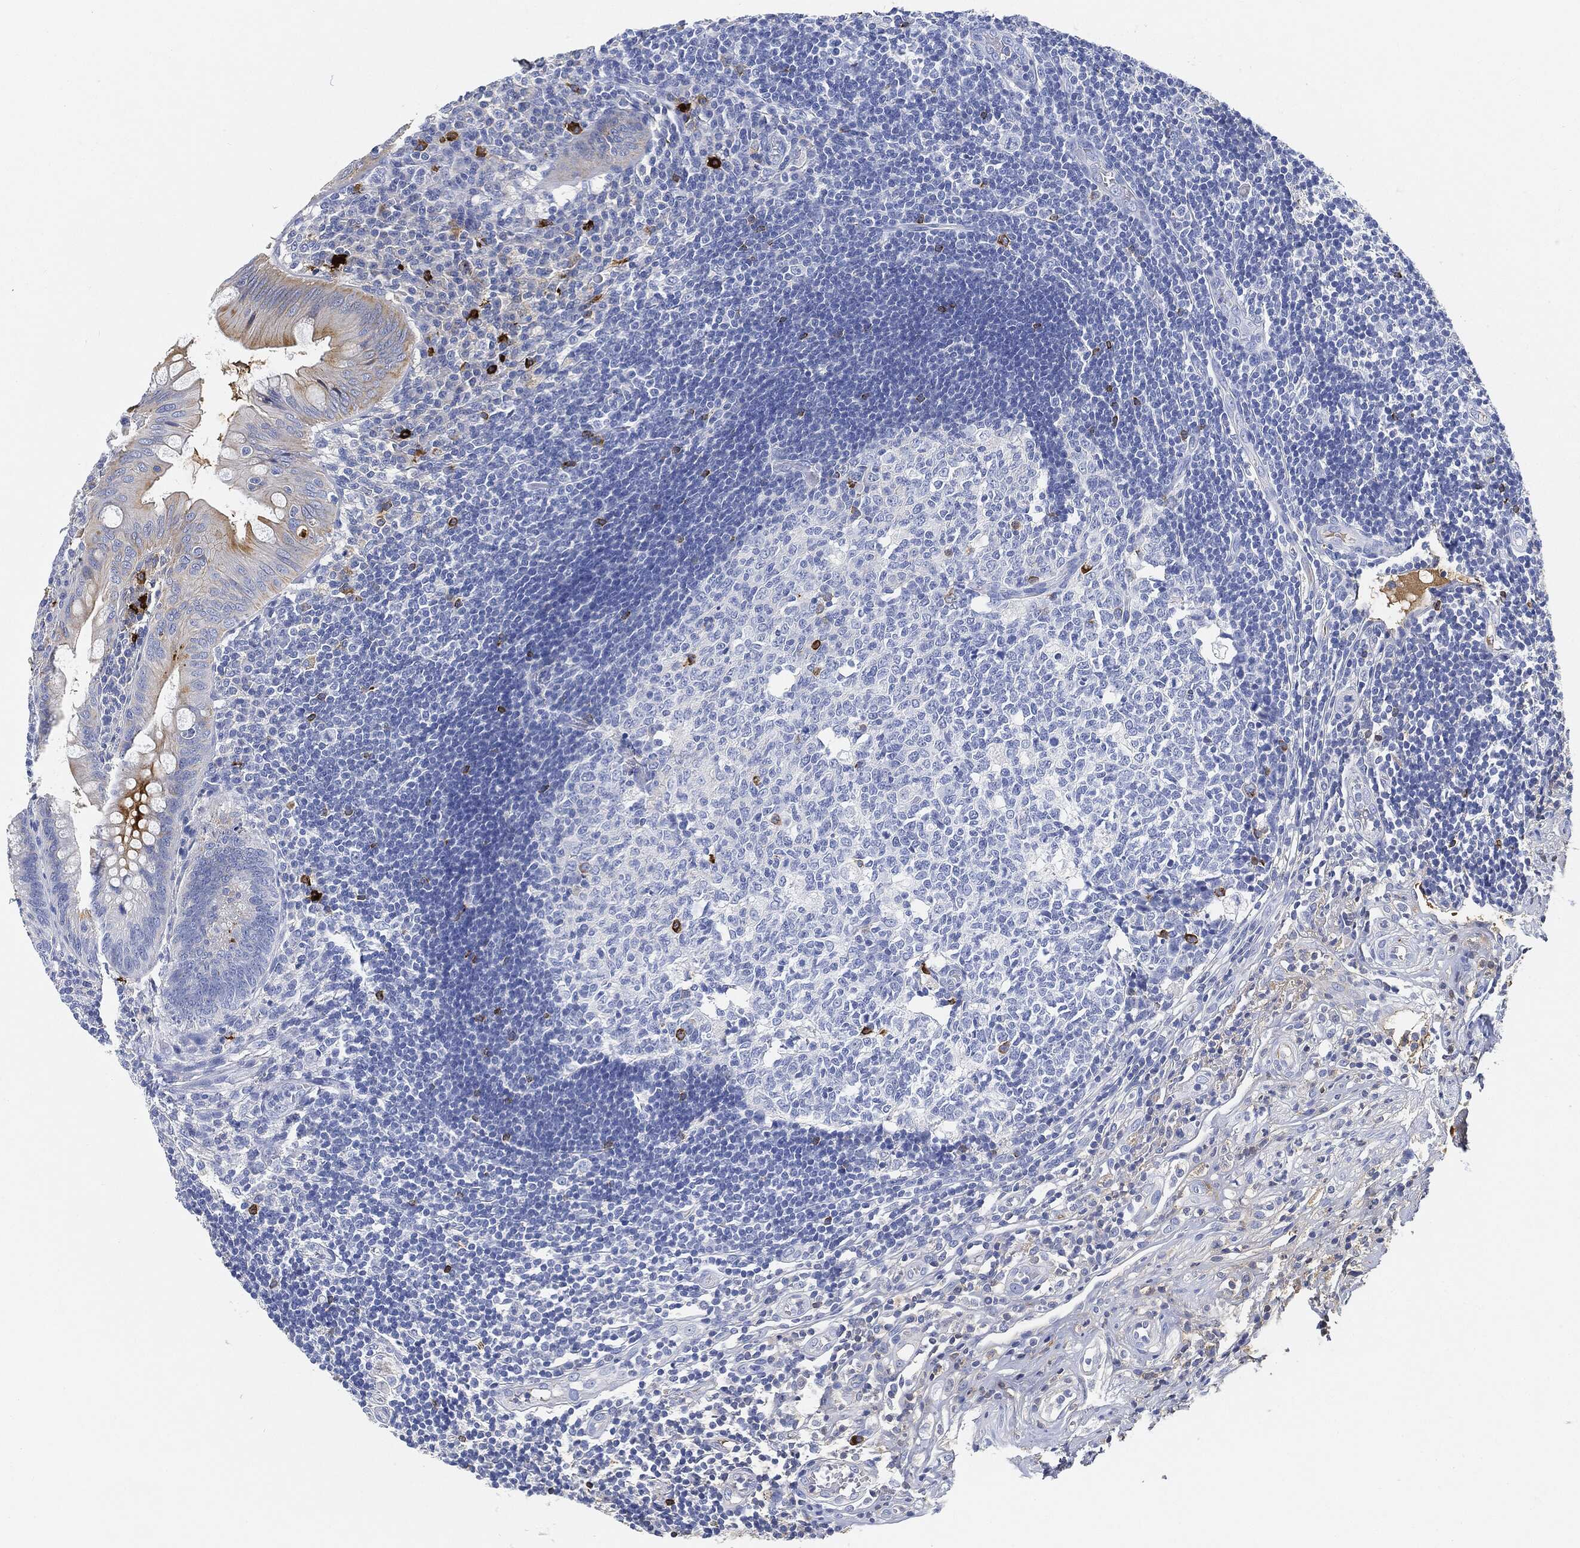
{"staining": {"intensity": "weak", "quantity": "<25%", "location": "cytoplasmic/membranous"}, "tissue": "appendix", "cell_type": "Glandular cells", "image_type": "normal", "snomed": [{"axis": "morphology", "description": "Normal tissue, NOS"}, {"axis": "morphology", "description": "Inflammation, NOS"}, {"axis": "topography", "description": "Appendix"}], "caption": "Photomicrograph shows no significant protein staining in glandular cells of unremarkable appendix. (DAB (3,3'-diaminobenzidine) immunohistochemistry (IHC), high magnification).", "gene": "IGLV6", "patient": {"sex": "male", "age": 16}}